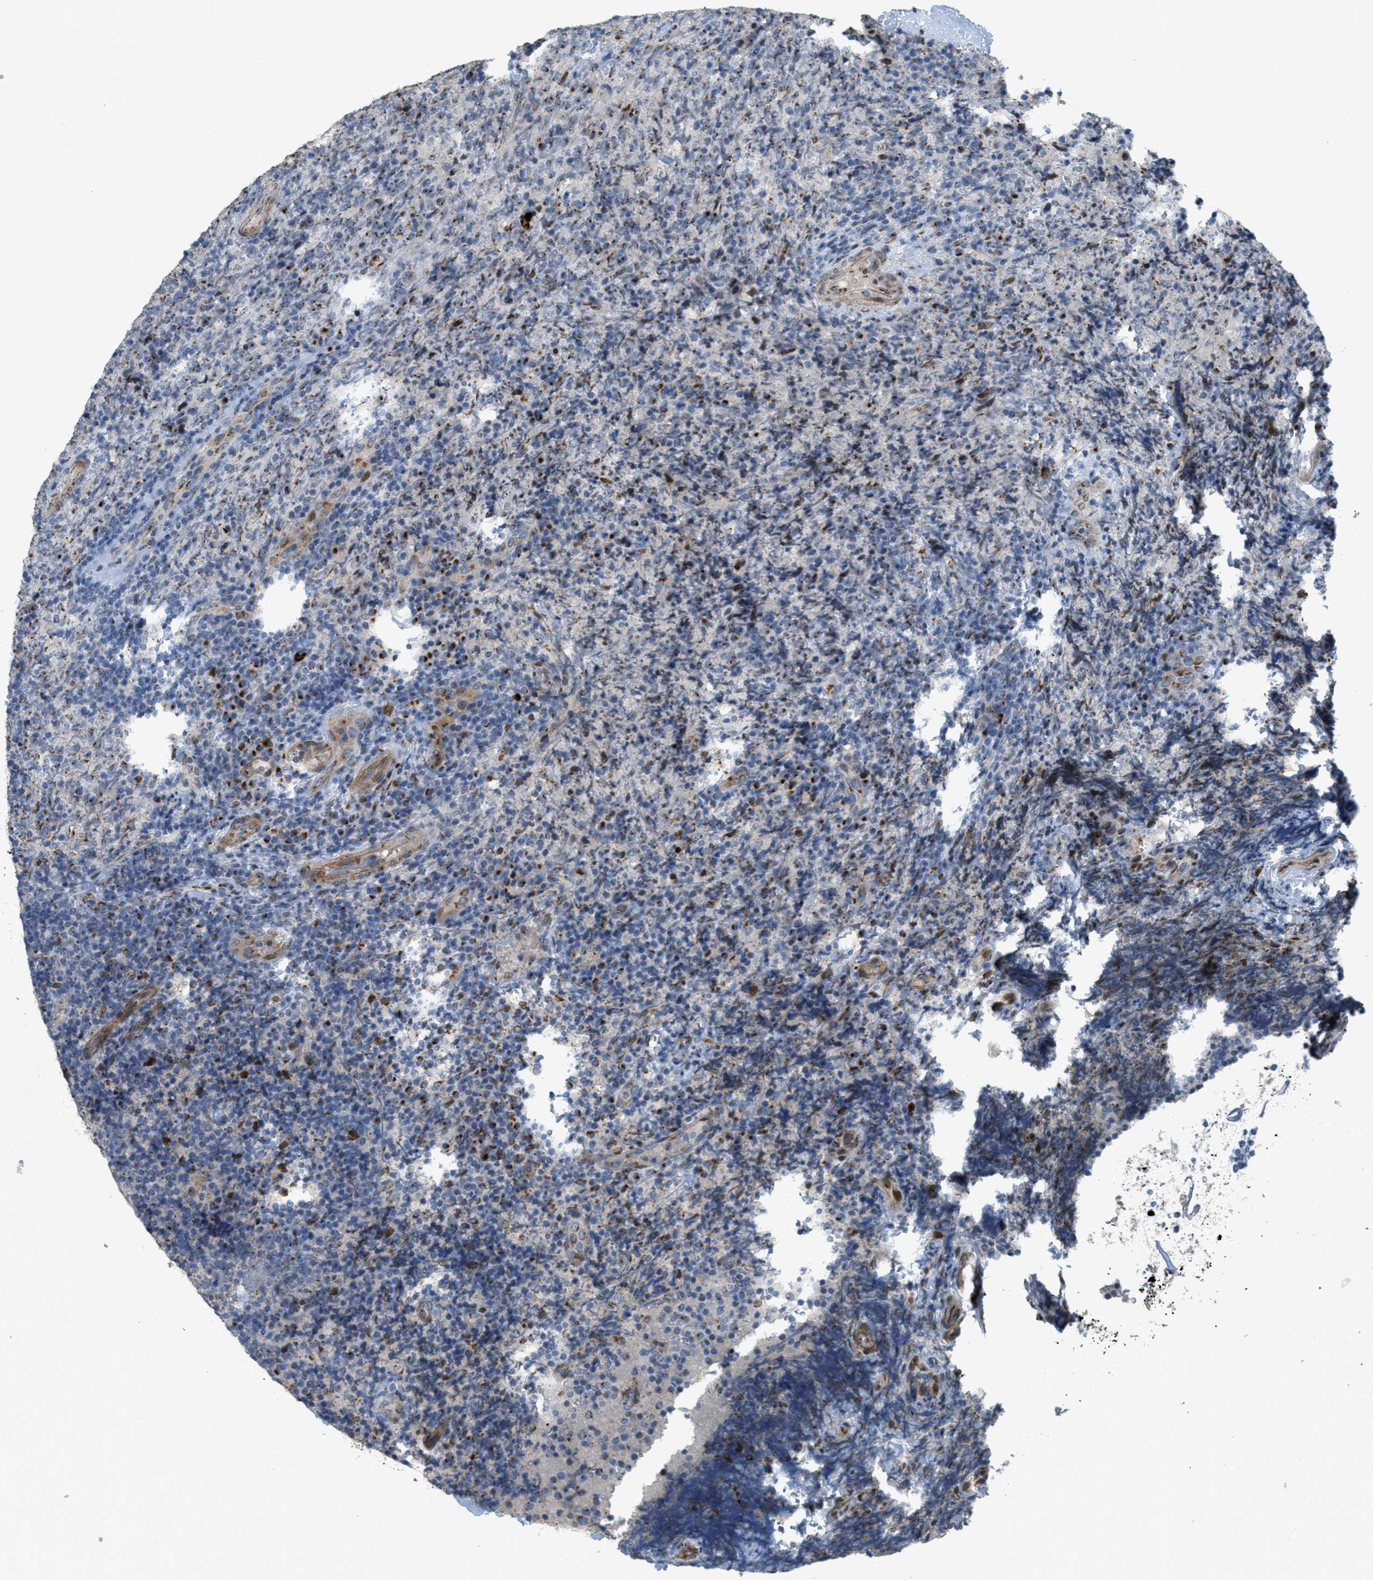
{"staining": {"intensity": "moderate", "quantity": "25%-75%", "location": "cytoplasmic/membranous"}, "tissue": "lymphoma", "cell_type": "Tumor cells", "image_type": "cancer", "snomed": [{"axis": "morphology", "description": "Malignant lymphoma, non-Hodgkin's type, High grade"}, {"axis": "topography", "description": "Tonsil"}], "caption": "Tumor cells reveal moderate cytoplasmic/membranous staining in approximately 25%-75% of cells in malignant lymphoma, non-Hodgkin's type (high-grade).", "gene": "ZFPL1", "patient": {"sex": "female", "age": 36}}